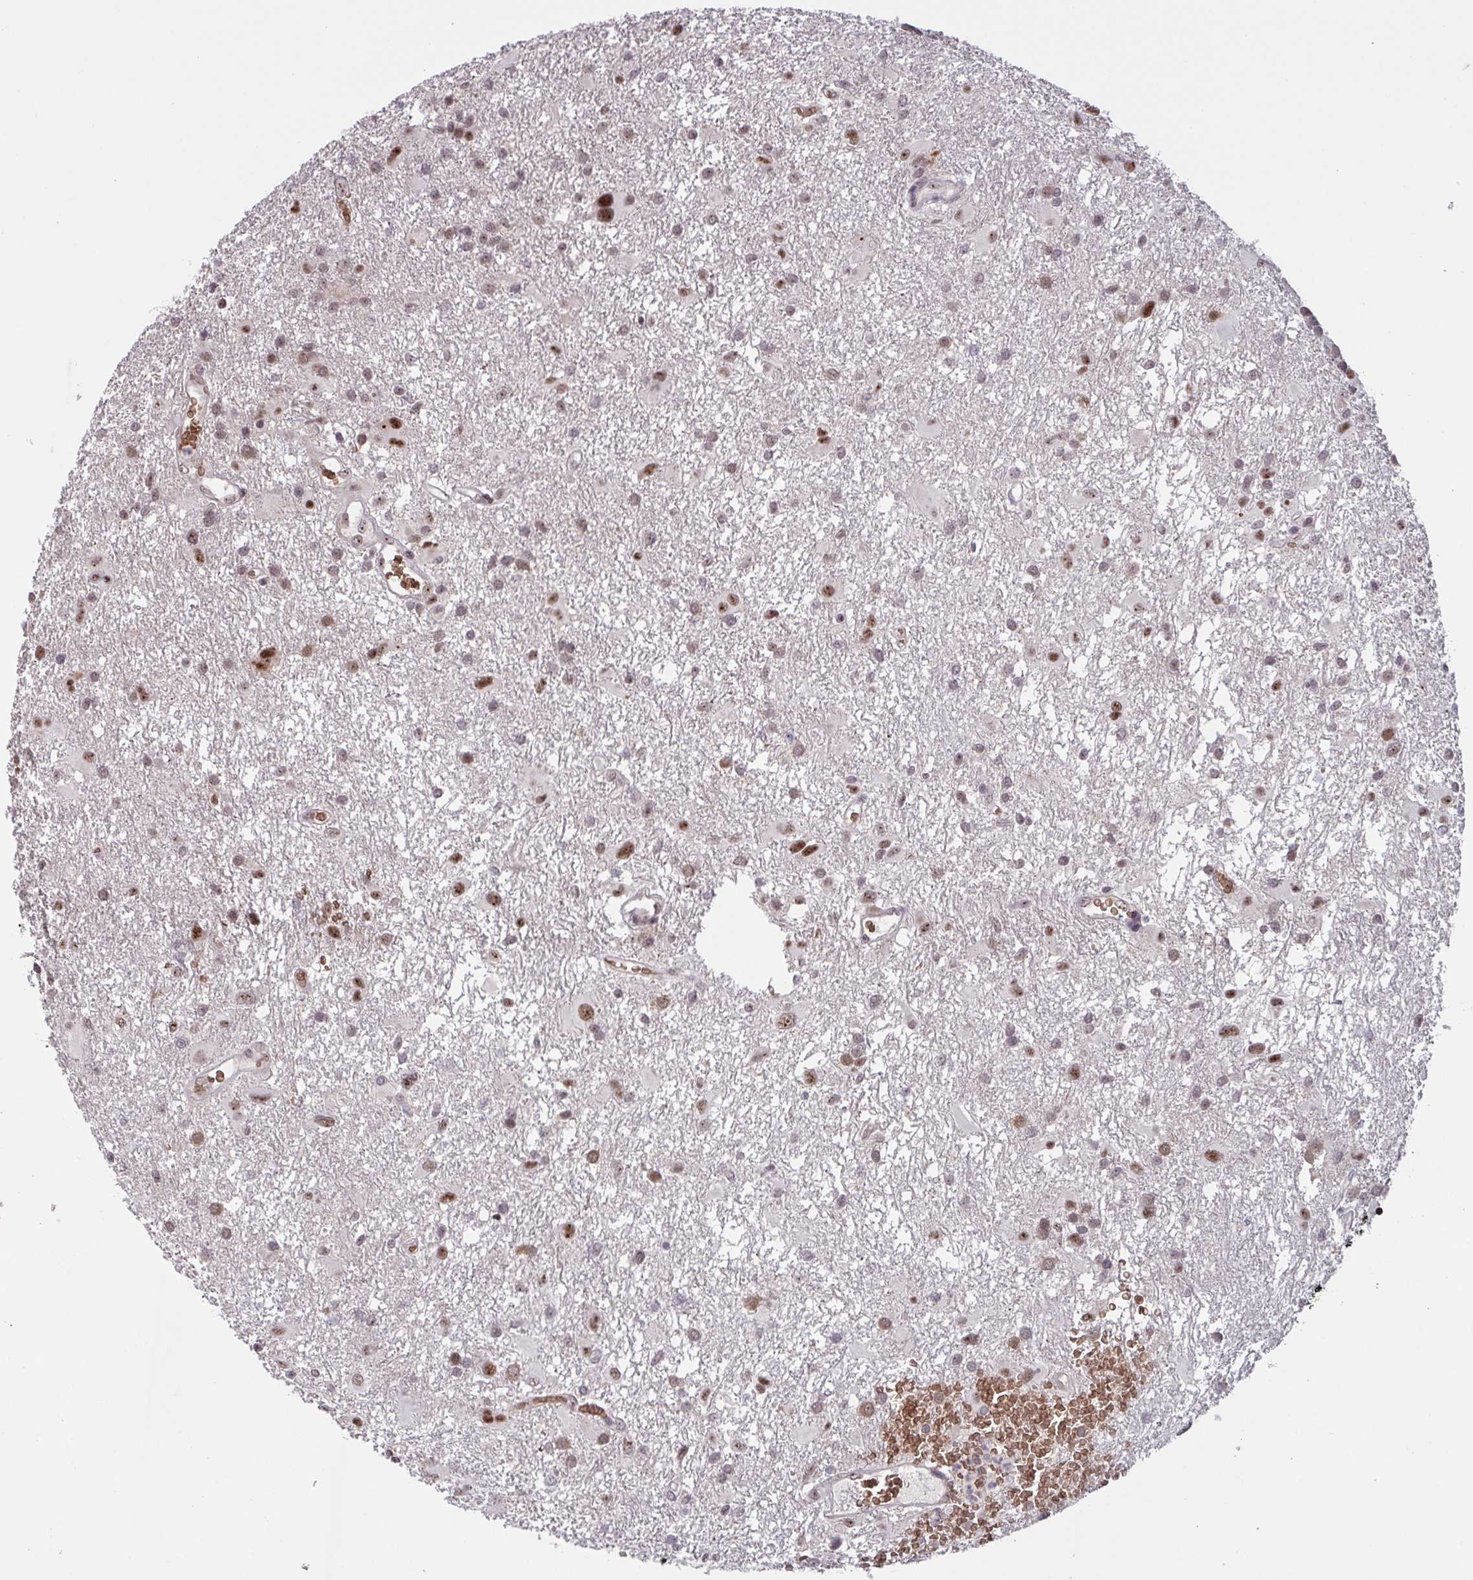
{"staining": {"intensity": "moderate", "quantity": ">75%", "location": "nuclear"}, "tissue": "glioma", "cell_type": "Tumor cells", "image_type": "cancer", "snomed": [{"axis": "morphology", "description": "Glioma, malignant, High grade"}, {"axis": "topography", "description": "Brain"}], "caption": "A medium amount of moderate nuclear staining is seen in approximately >75% of tumor cells in glioma tissue.", "gene": "NLRP13", "patient": {"sex": "male", "age": 53}}